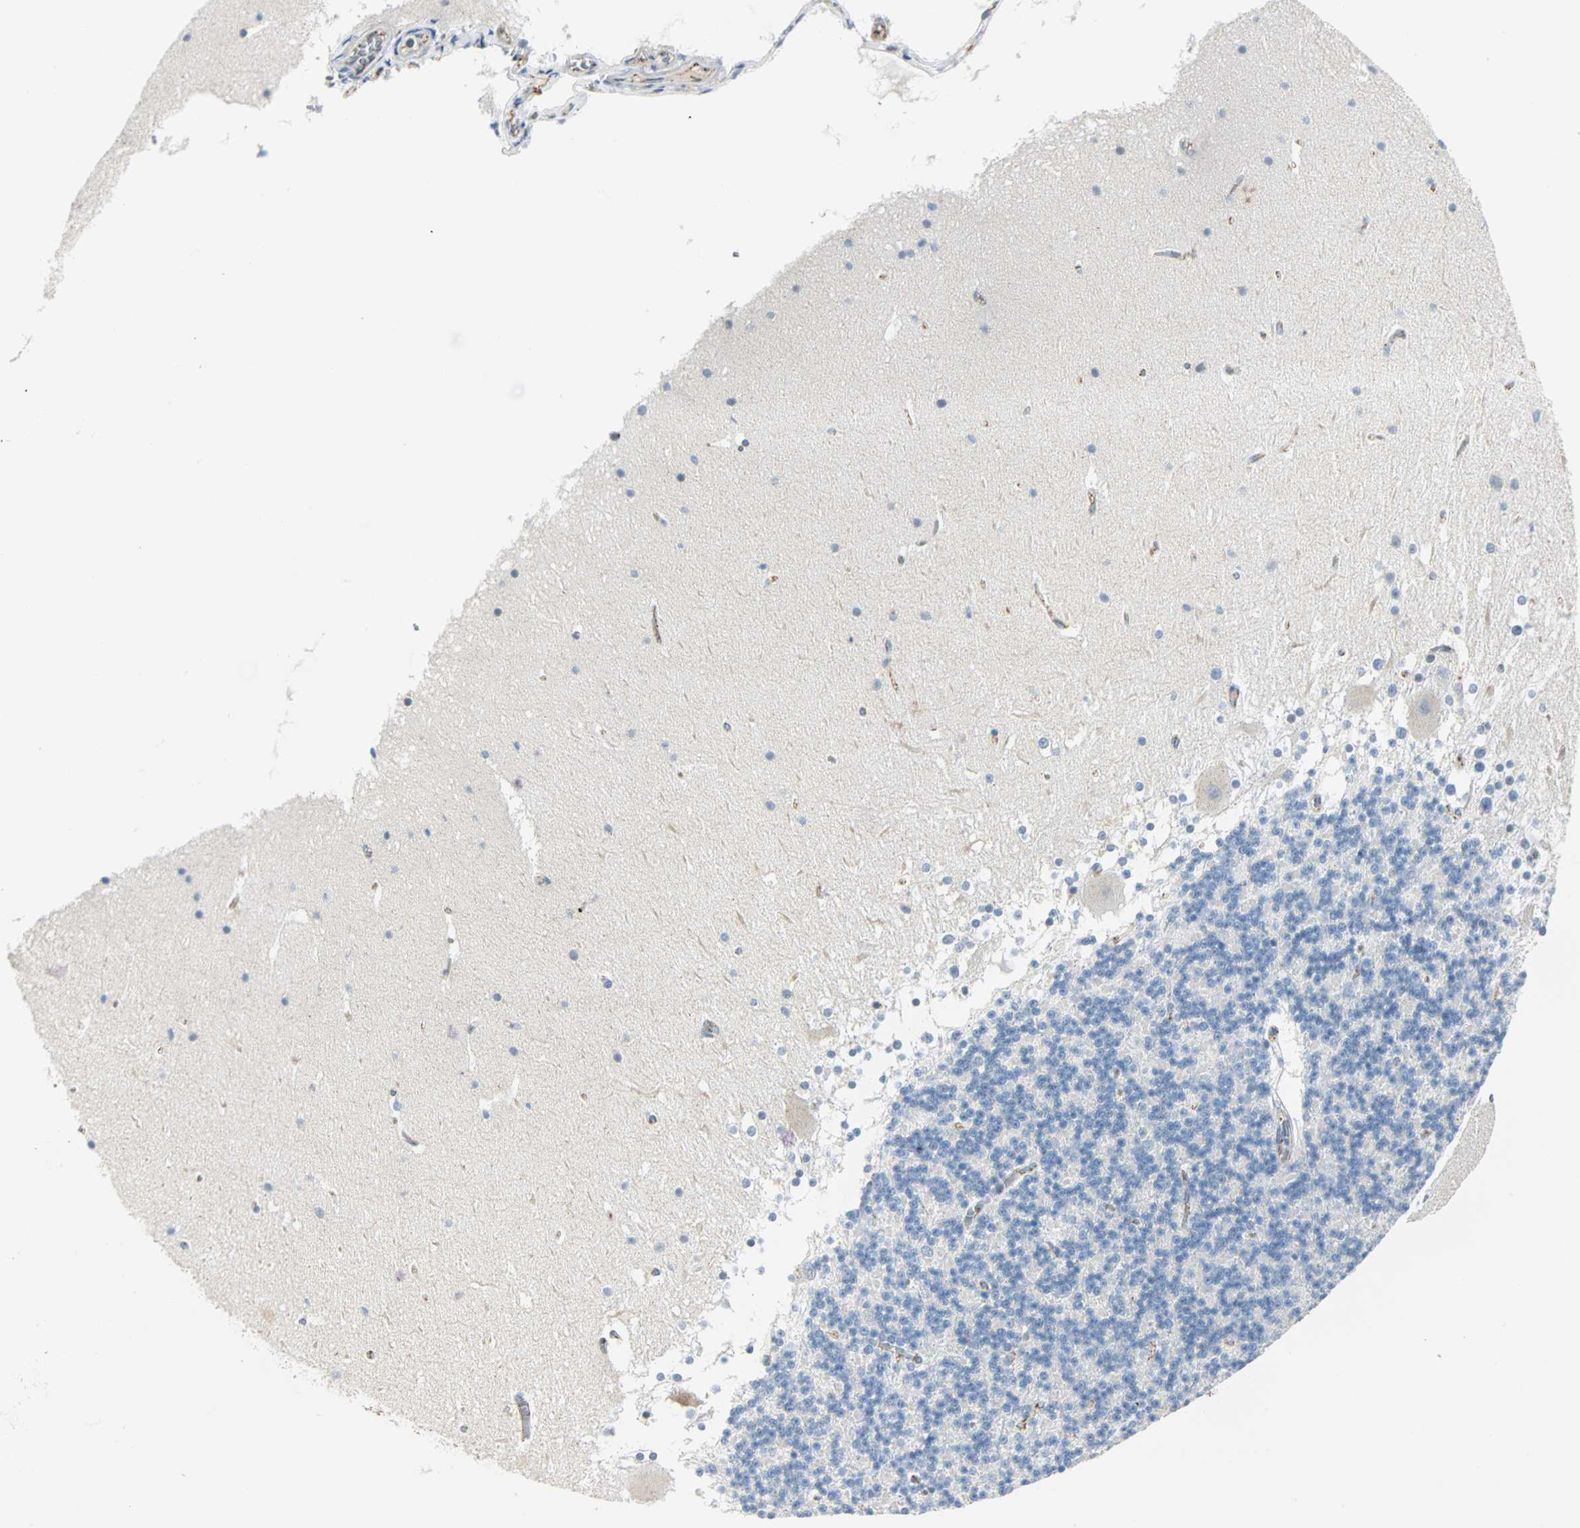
{"staining": {"intensity": "negative", "quantity": "none", "location": "none"}, "tissue": "cerebellum", "cell_type": "Cells in granular layer", "image_type": "normal", "snomed": [{"axis": "morphology", "description": "Normal tissue, NOS"}, {"axis": "topography", "description": "Cerebellum"}], "caption": "High magnification brightfield microscopy of benign cerebellum stained with DAB (3,3'-diaminobenzidine) (brown) and counterstained with hematoxylin (blue): cells in granular layer show no significant staining.", "gene": "VPS9D1", "patient": {"sex": "female", "age": 19}}